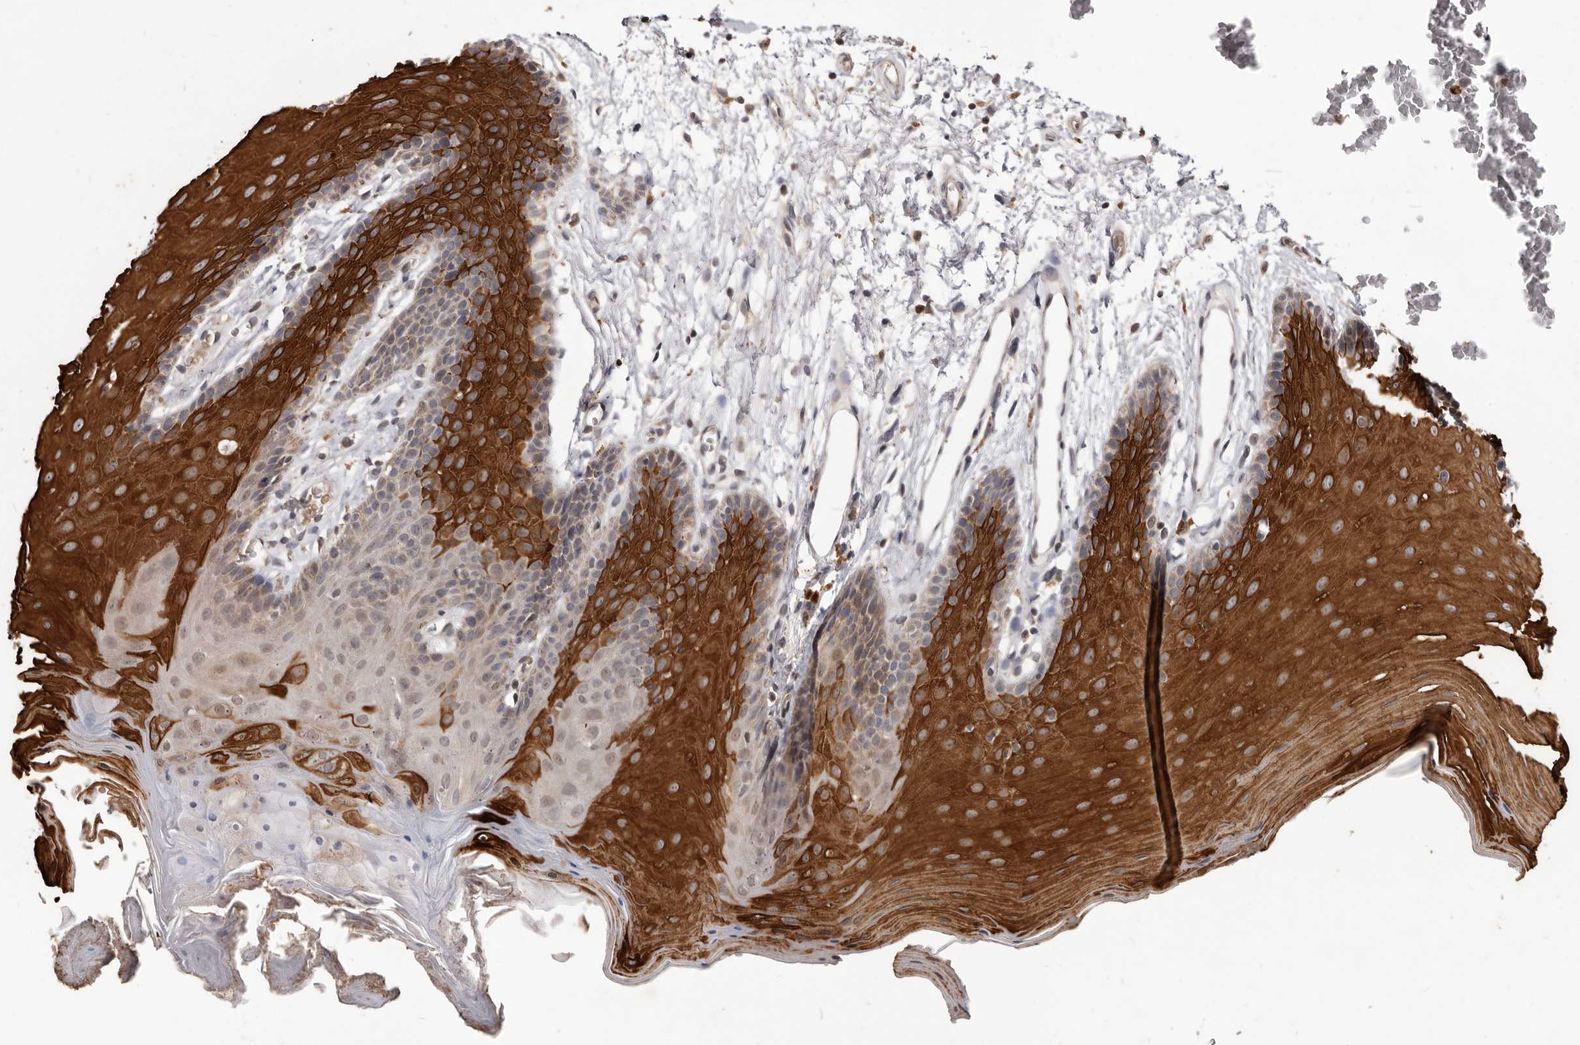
{"staining": {"intensity": "strong", "quantity": "25%-75%", "location": "cytoplasmic/membranous,nuclear"}, "tissue": "oral mucosa", "cell_type": "Squamous epithelial cells", "image_type": "normal", "snomed": [{"axis": "morphology", "description": "Normal tissue, NOS"}, {"axis": "morphology", "description": "Squamous cell carcinoma, NOS"}, {"axis": "topography", "description": "Skeletal muscle"}, {"axis": "topography", "description": "Oral tissue"}, {"axis": "topography", "description": "Salivary gland"}, {"axis": "topography", "description": "Head-Neck"}], "caption": "This photomicrograph shows IHC staining of normal oral mucosa, with high strong cytoplasmic/membranous,nuclear expression in about 25%-75% of squamous epithelial cells.", "gene": "ACLY", "patient": {"sex": "male", "age": 54}}